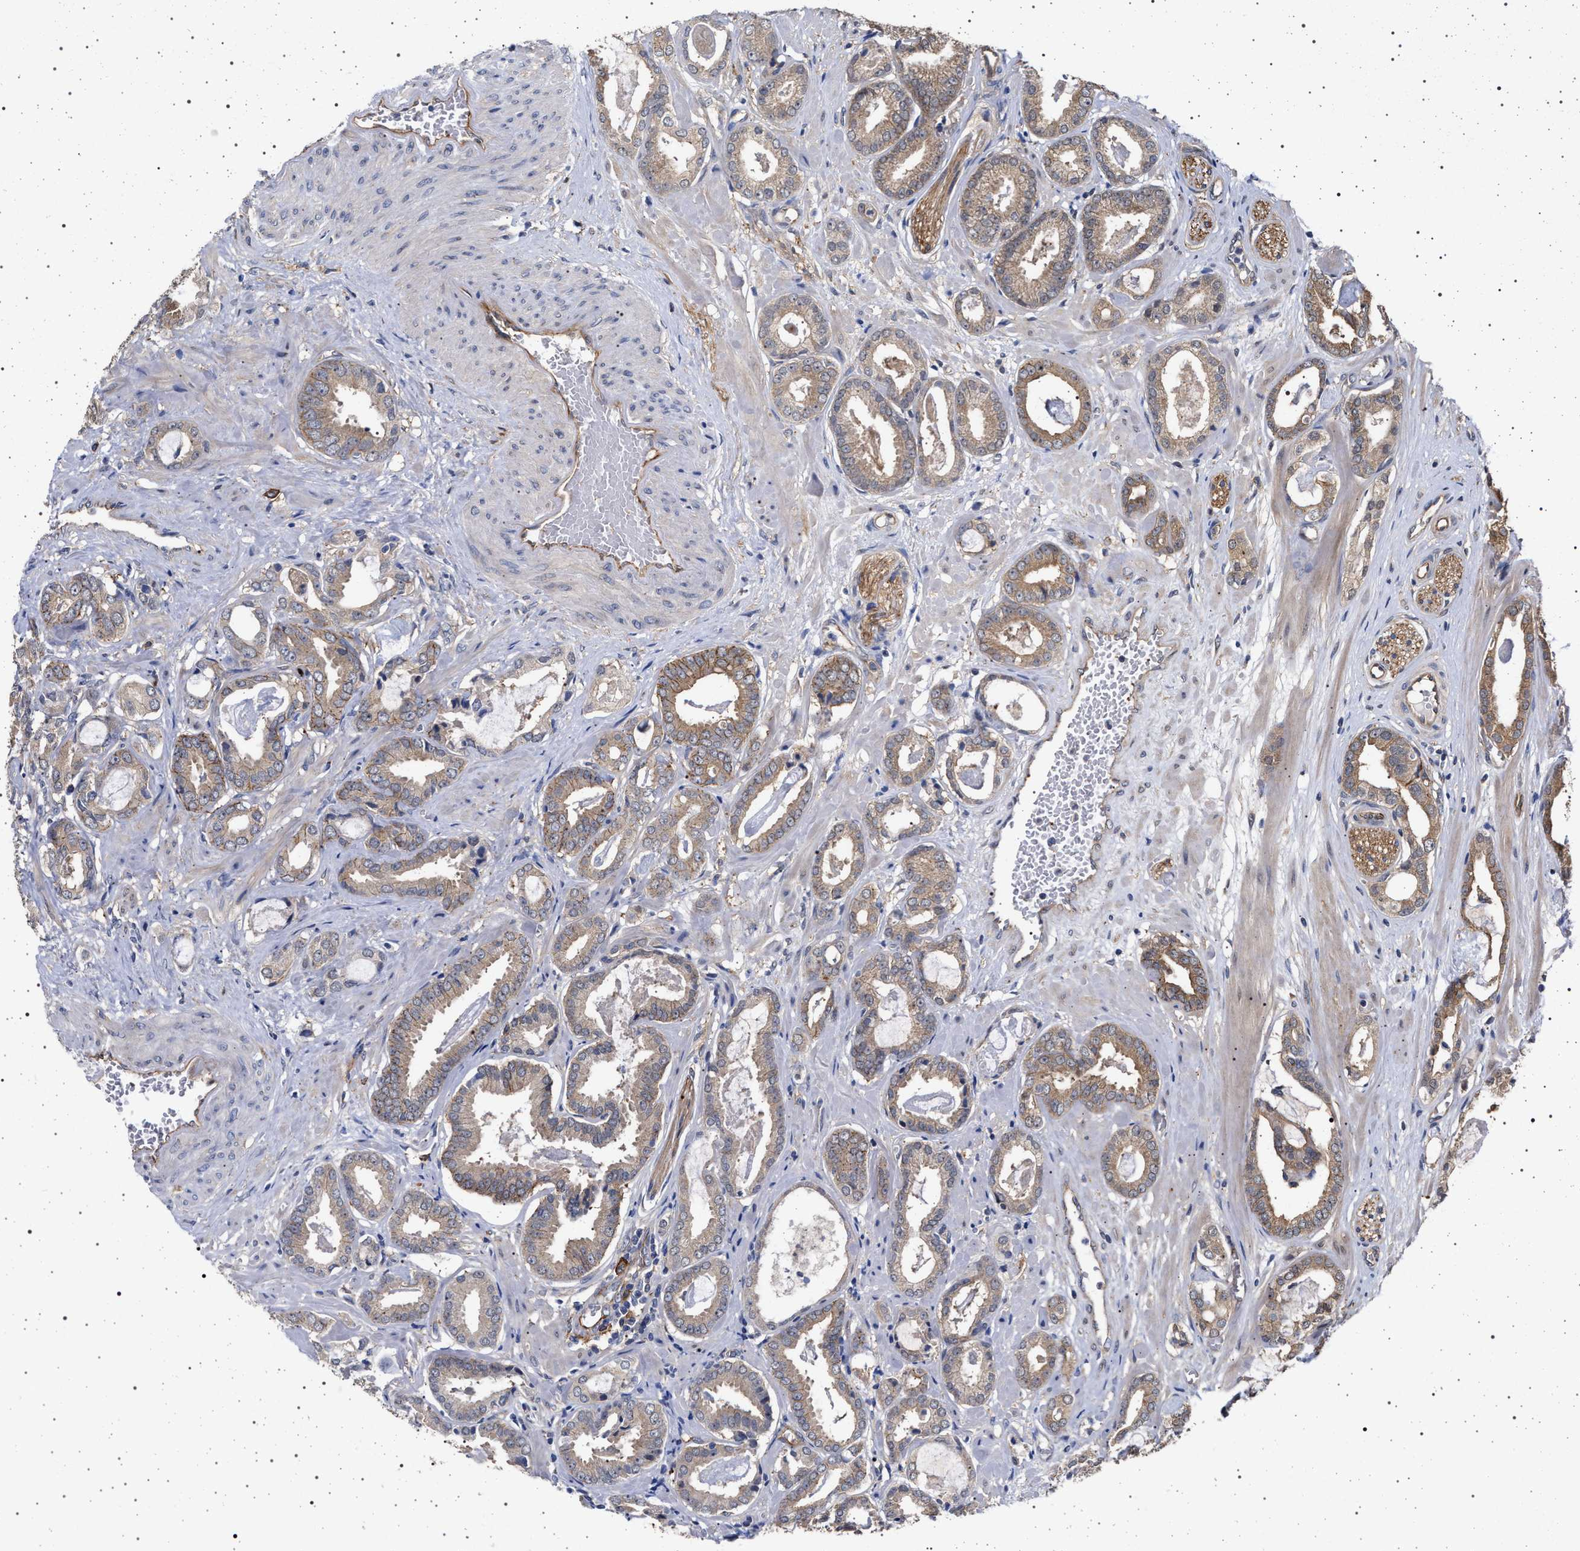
{"staining": {"intensity": "weak", "quantity": ">75%", "location": "cytoplasmic/membranous"}, "tissue": "prostate cancer", "cell_type": "Tumor cells", "image_type": "cancer", "snomed": [{"axis": "morphology", "description": "Adenocarcinoma, Low grade"}, {"axis": "topography", "description": "Prostate"}], "caption": "Immunohistochemical staining of low-grade adenocarcinoma (prostate) demonstrates weak cytoplasmic/membranous protein expression in approximately >75% of tumor cells. (brown staining indicates protein expression, while blue staining denotes nuclei).", "gene": "IFT20", "patient": {"sex": "male", "age": 53}}